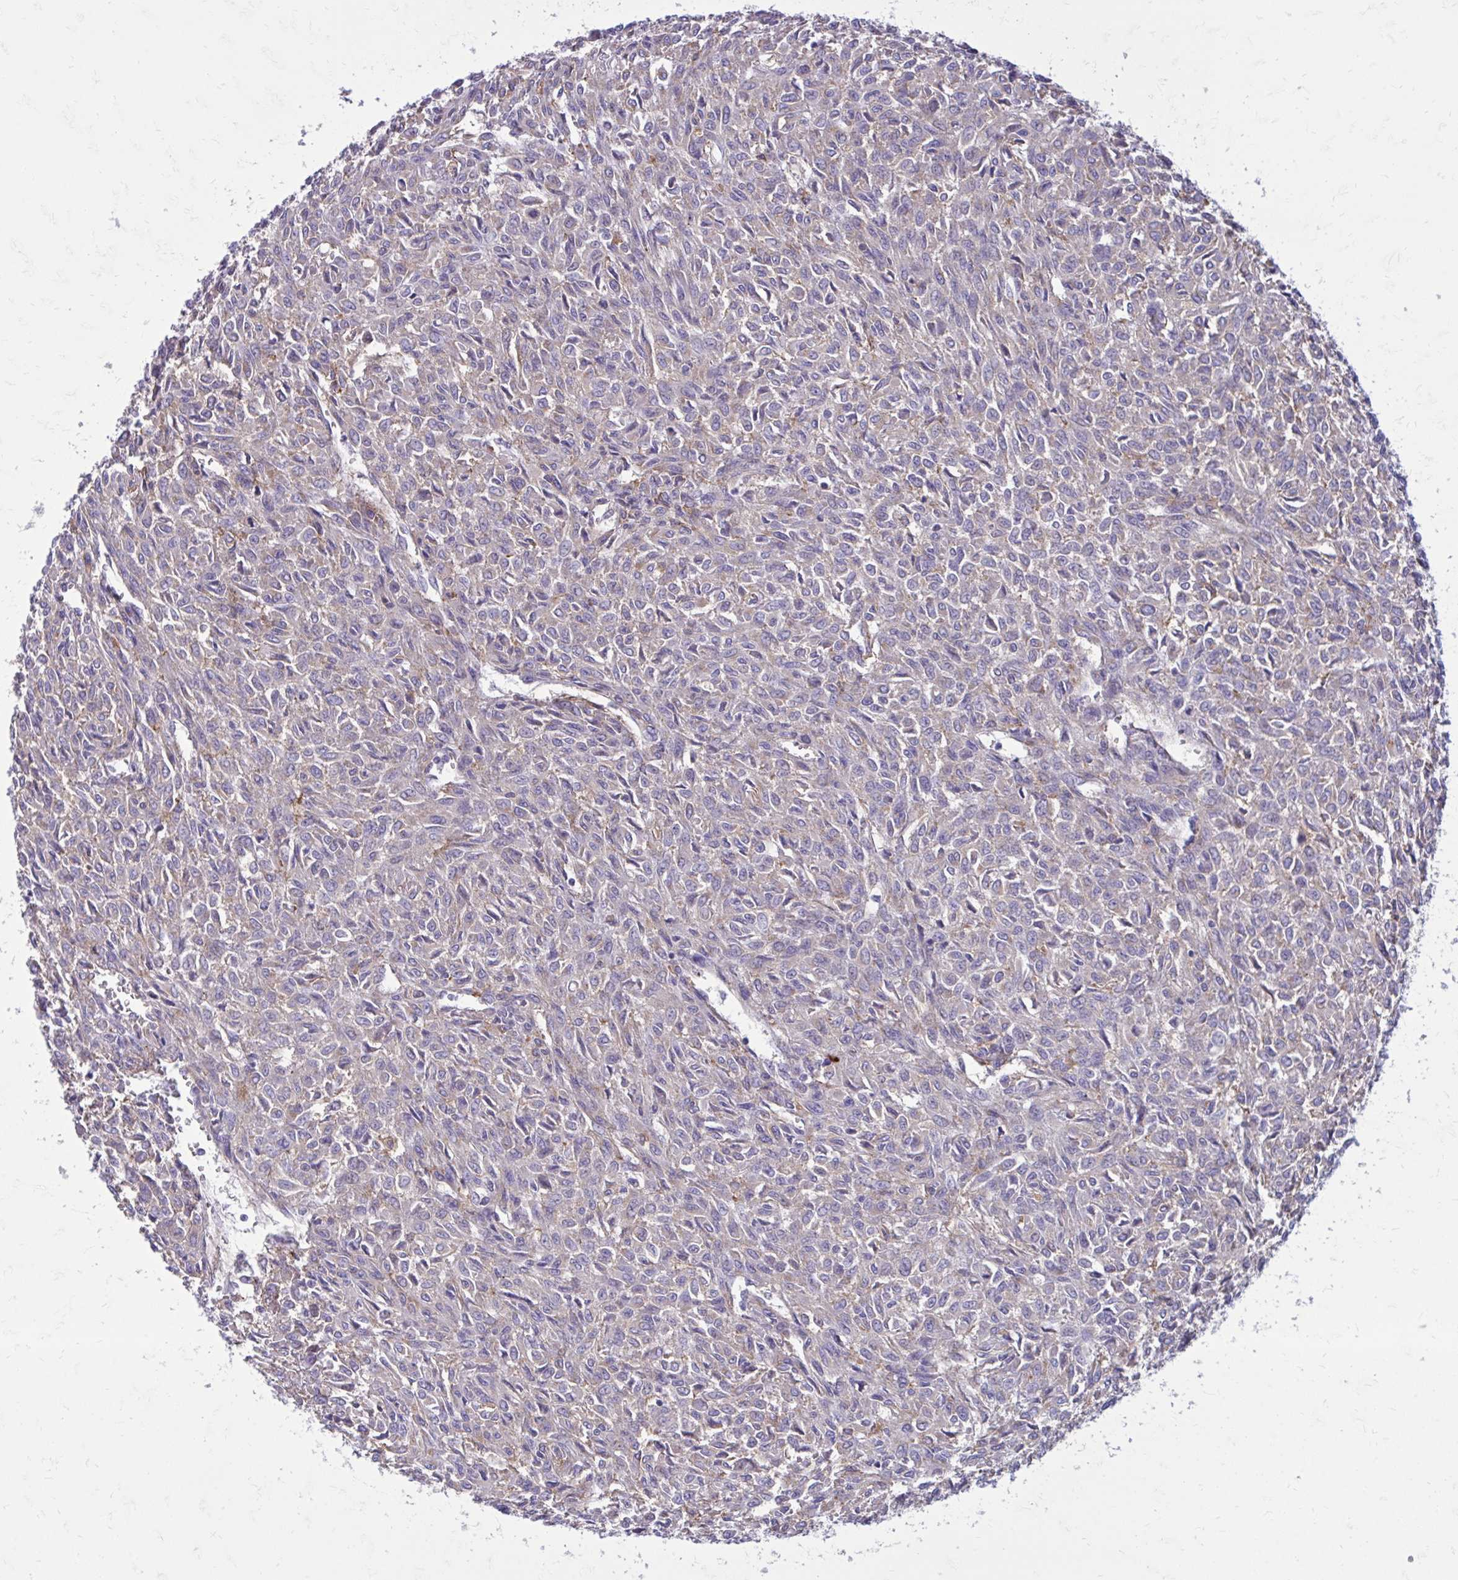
{"staining": {"intensity": "negative", "quantity": "none", "location": "none"}, "tissue": "renal cancer", "cell_type": "Tumor cells", "image_type": "cancer", "snomed": [{"axis": "morphology", "description": "Adenocarcinoma, NOS"}, {"axis": "topography", "description": "Kidney"}], "caption": "DAB (3,3'-diaminobenzidine) immunohistochemical staining of human renal adenocarcinoma displays no significant staining in tumor cells.", "gene": "CLTA", "patient": {"sex": "male", "age": 58}}